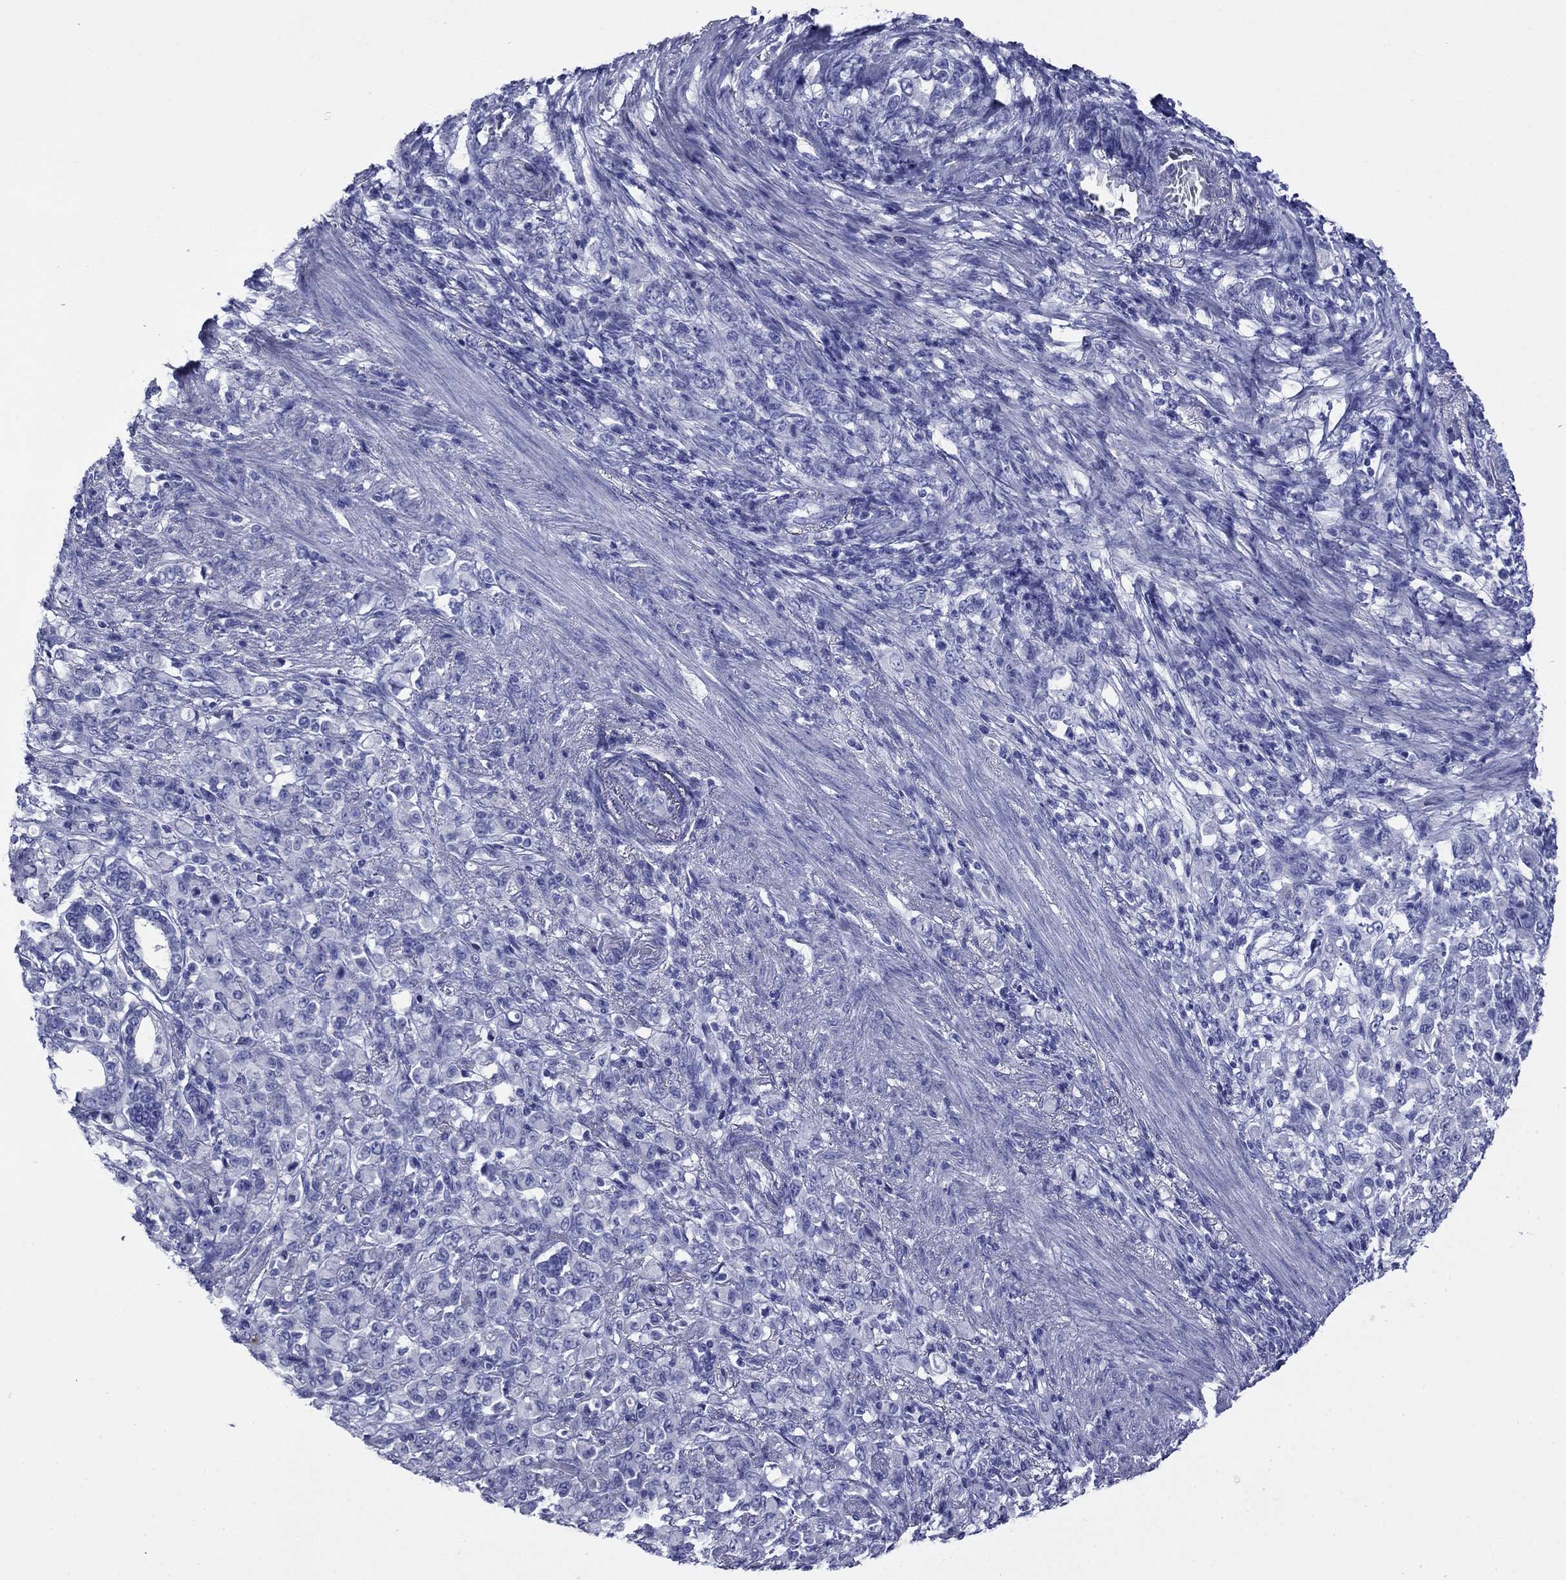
{"staining": {"intensity": "negative", "quantity": "none", "location": "none"}, "tissue": "stomach cancer", "cell_type": "Tumor cells", "image_type": "cancer", "snomed": [{"axis": "morphology", "description": "Normal tissue, NOS"}, {"axis": "morphology", "description": "Adenocarcinoma, NOS"}, {"axis": "topography", "description": "Stomach"}], "caption": "Photomicrograph shows no significant protein expression in tumor cells of stomach cancer.", "gene": "GIP", "patient": {"sex": "female", "age": 79}}